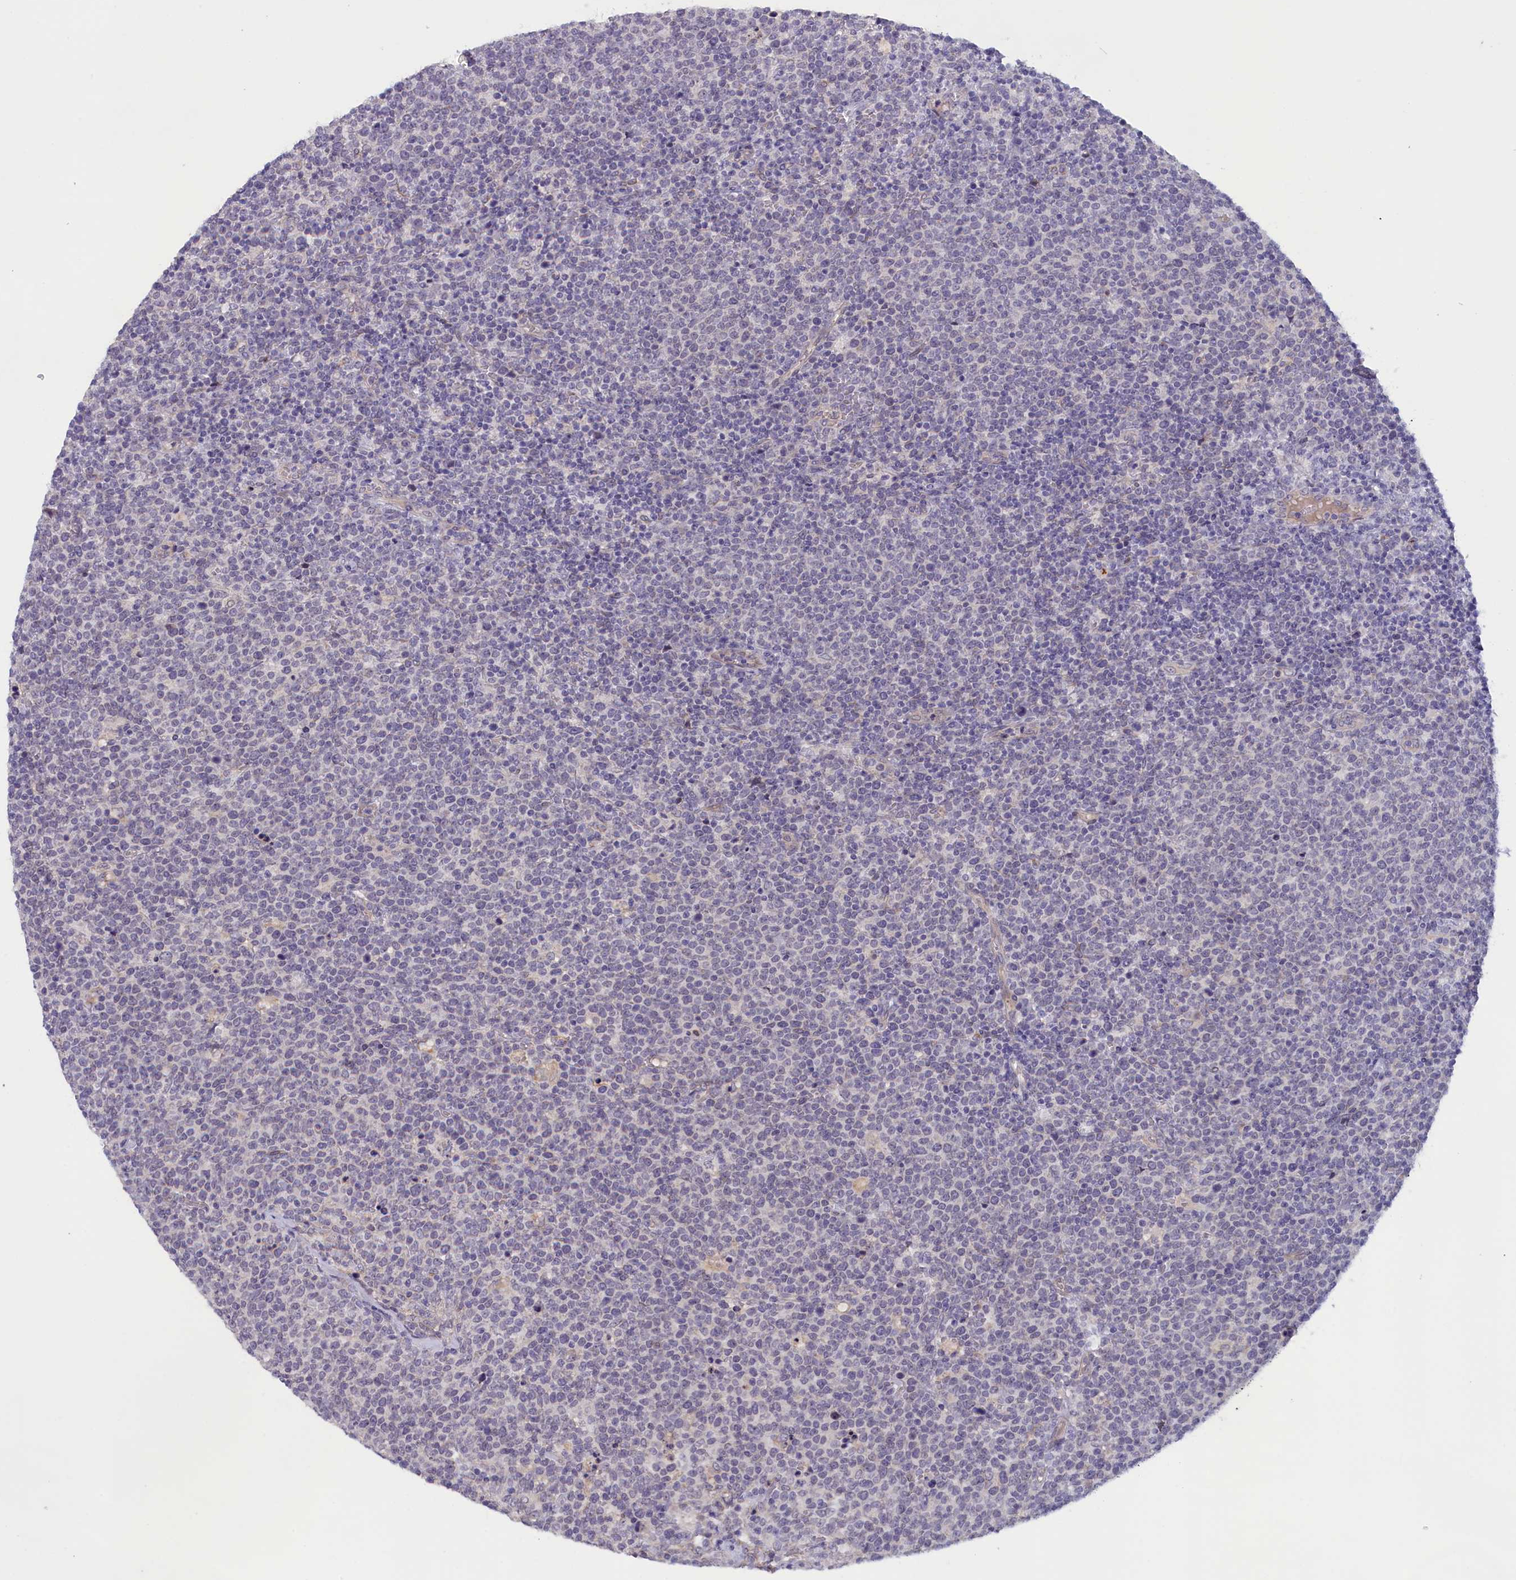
{"staining": {"intensity": "negative", "quantity": "none", "location": "none"}, "tissue": "lymphoma", "cell_type": "Tumor cells", "image_type": "cancer", "snomed": [{"axis": "morphology", "description": "Malignant lymphoma, non-Hodgkin's type, High grade"}, {"axis": "topography", "description": "Lymph node"}], "caption": "This photomicrograph is of malignant lymphoma, non-Hodgkin's type (high-grade) stained with immunohistochemistry to label a protein in brown with the nuclei are counter-stained blue. There is no staining in tumor cells. Nuclei are stained in blue.", "gene": "IGFALS", "patient": {"sex": "male", "age": 61}}